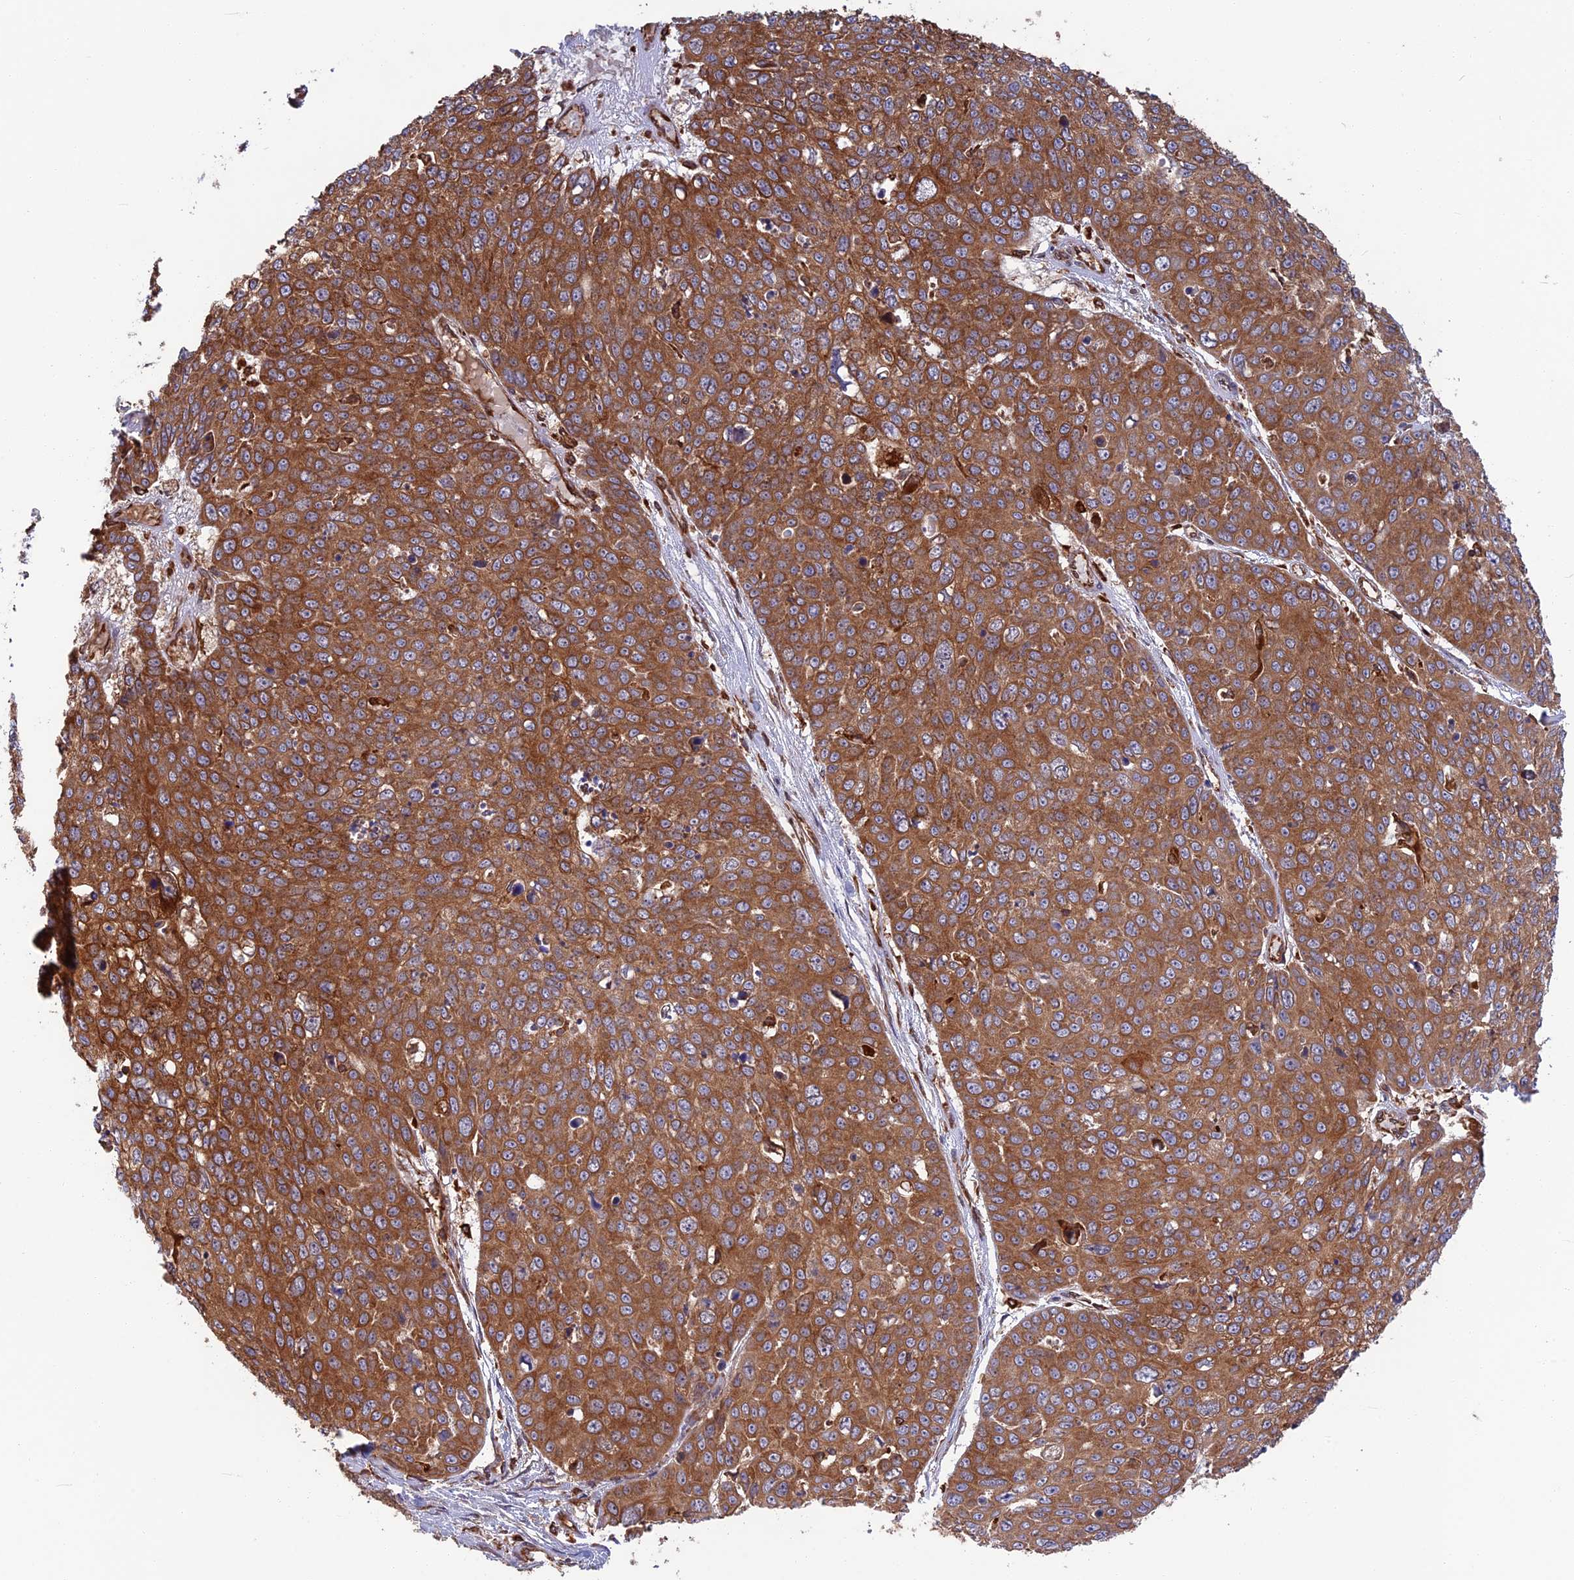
{"staining": {"intensity": "moderate", "quantity": ">75%", "location": "cytoplasmic/membranous"}, "tissue": "skin cancer", "cell_type": "Tumor cells", "image_type": "cancer", "snomed": [{"axis": "morphology", "description": "Squamous cell carcinoma, NOS"}, {"axis": "topography", "description": "Skin"}], "caption": "IHC (DAB) staining of human skin cancer demonstrates moderate cytoplasmic/membranous protein expression in about >75% of tumor cells. The staining was performed using DAB to visualize the protein expression in brown, while the nuclei were stained in blue with hematoxylin (Magnification: 20x).", "gene": "WDR1", "patient": {"sex": "male", "age": 71}}